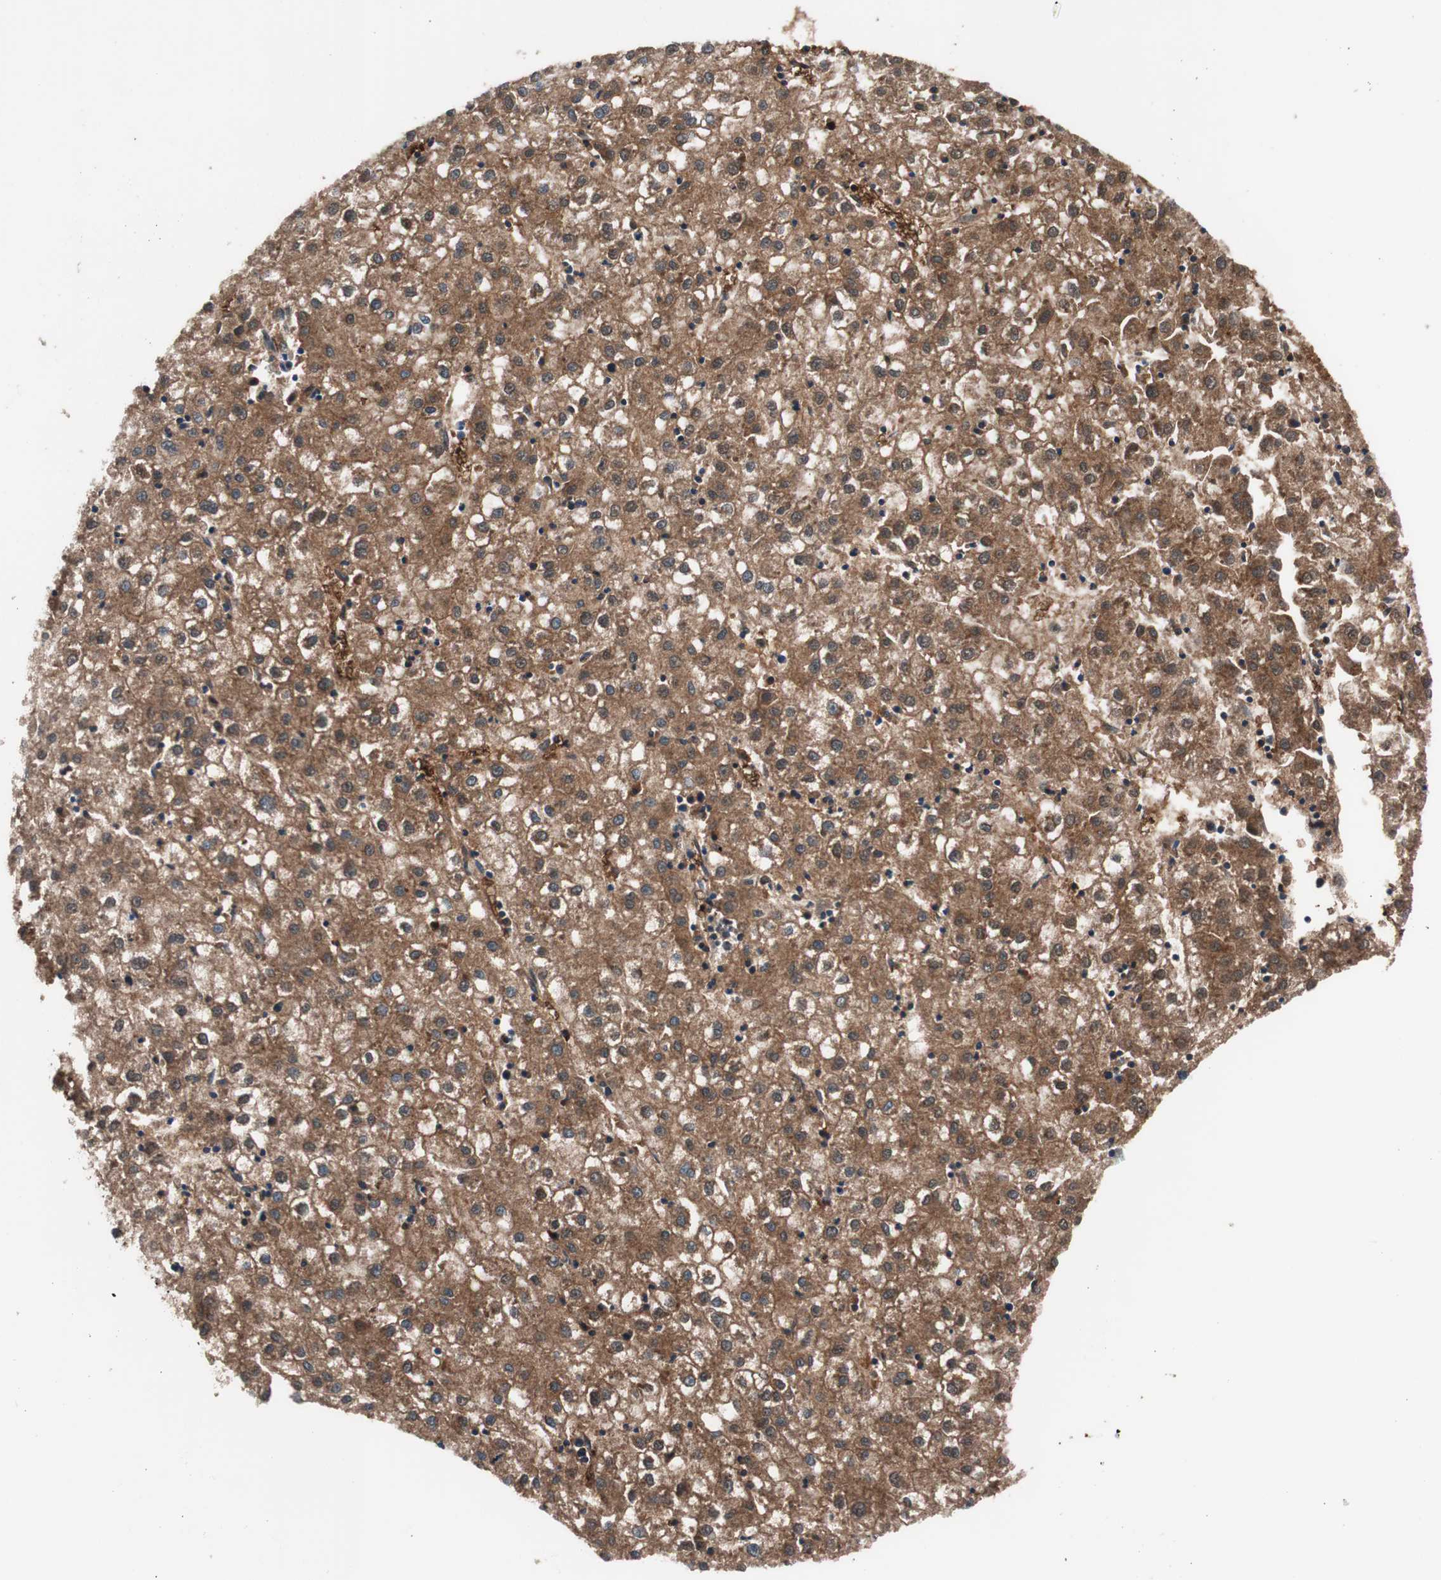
{"staining": {"intensity": "strong", "quantity": ">75%", "location": "cytoplasmic/membranous"}, "tissue": "liver cancer", "cell_type": "Tumor cells", "image_type": "cancer", "snomed": [{"axis": "morphology", "description": "Carcinoma, Hepatocellular, NOS"}, {"axis": "topography", "description": "Liver"}], "caption": "Hepatocellular carcinoma (liver) stained with DAB immunohistochemistry reveals high levels of strong cytoplasmic/membranous staining in about >75% of tumor cells.", "gene": "PRDX2", "patient": {"sex": "male", "age": 72}}